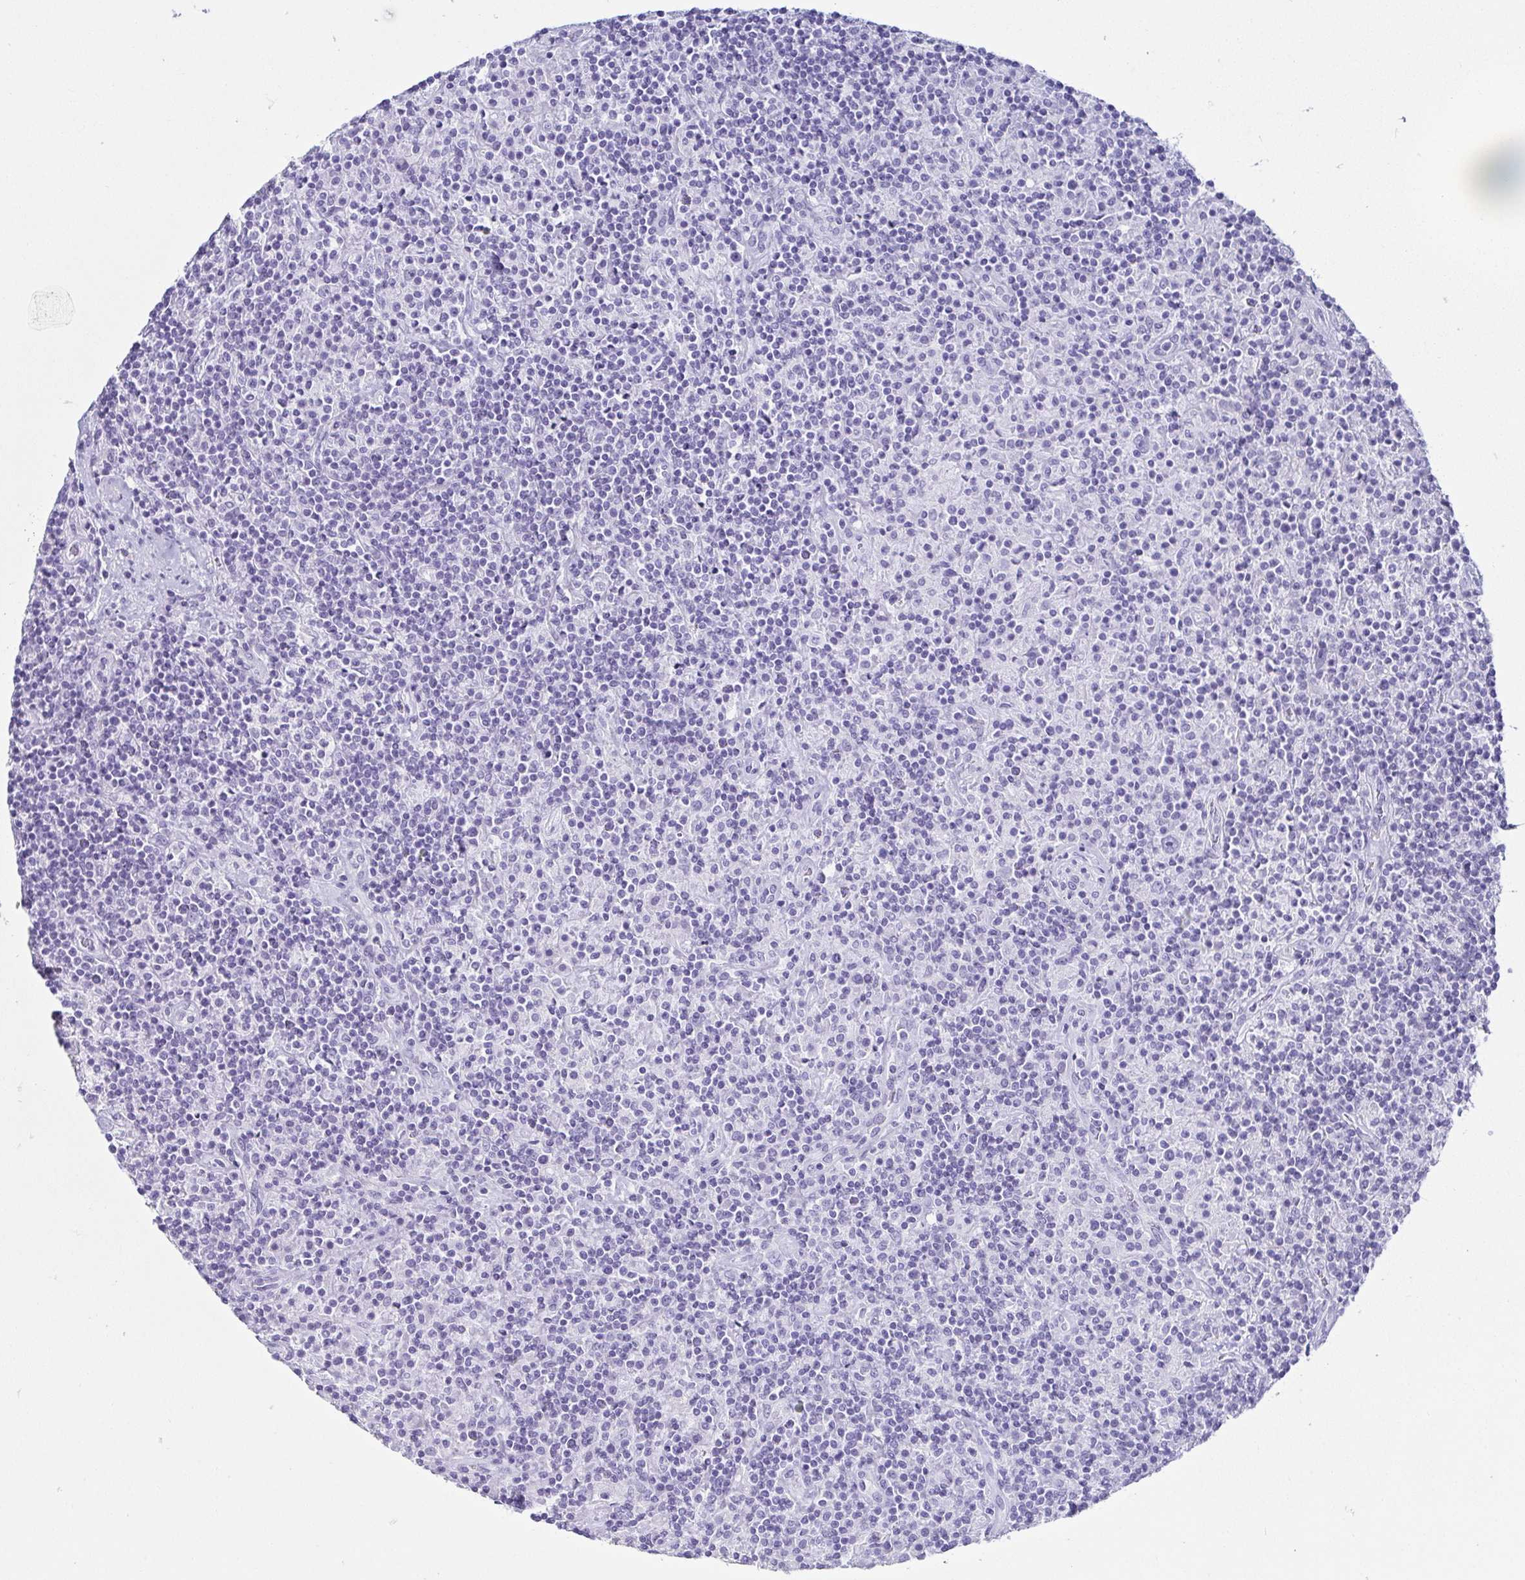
{"staining": {"intensity": "negative", "quantity": "none", "location": "none"}, "tissue": "lymphoma", "cell_type": "Tumor cells", "image_type": "cancer", "snomed": [{"axis": "morphology", "description": "Hodgkin's disease, NOS"}, {"axis": "topography", "description": "Lymph node"}], "caption": "IHC histopathology image of neoplastic tissue: human Hodgkin's disease stained with DAB displays no significant protein staining in tumor cells.", "gene": "CD164L2", "patient": {"sex": "male", "age": 70}}